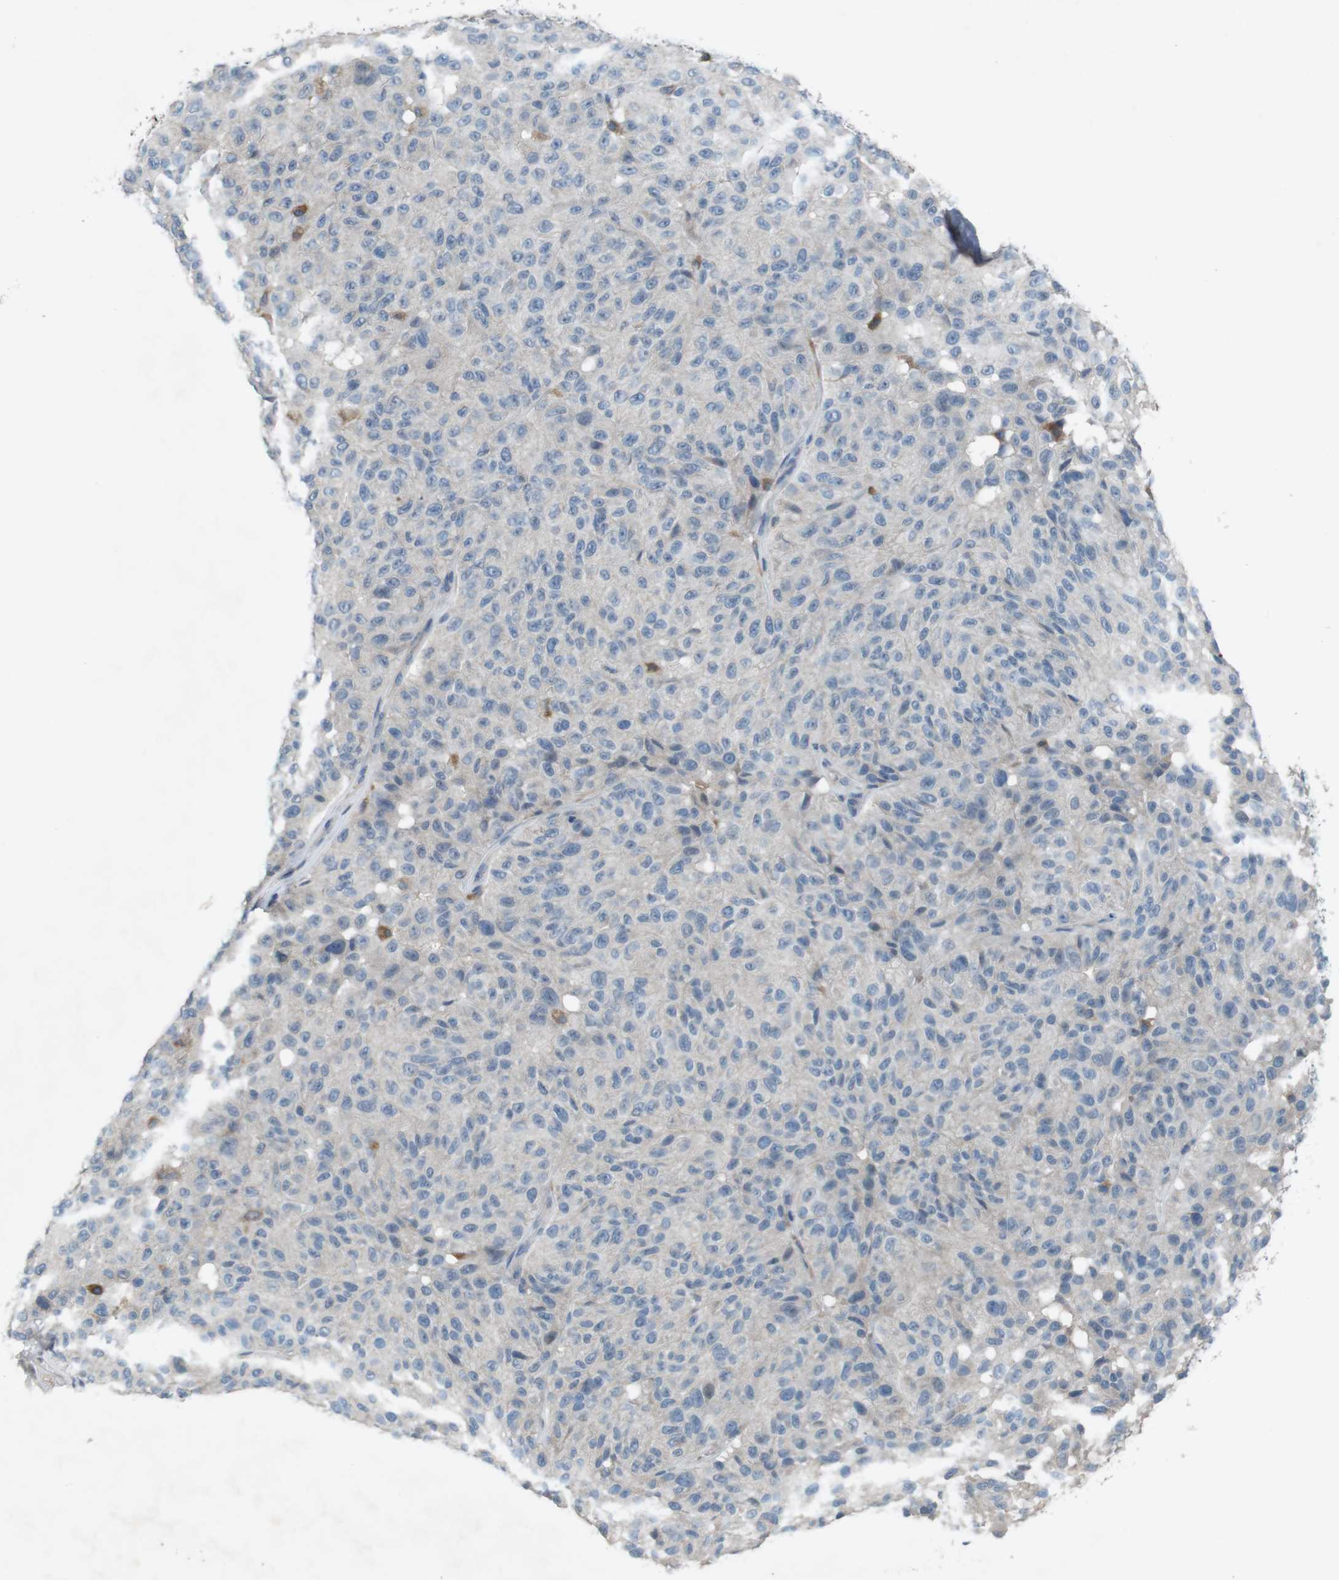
{"staining": {"intensity": "negative", "quantity": "none", "location": "none"}, "tissue": "melanoma", "cell_type": "Tumor cells", "image_type": "cancer", "snomed": [{"axis": "morphology", "description": "Malignant melanoma, NOS"}, {"axis": "topography", "description": "Skin"}], "caption": "Tumor cells show no significant expression in melanoma.", "gene": "MOGAT3", "patient": {"sex": "female", "age": 46}}